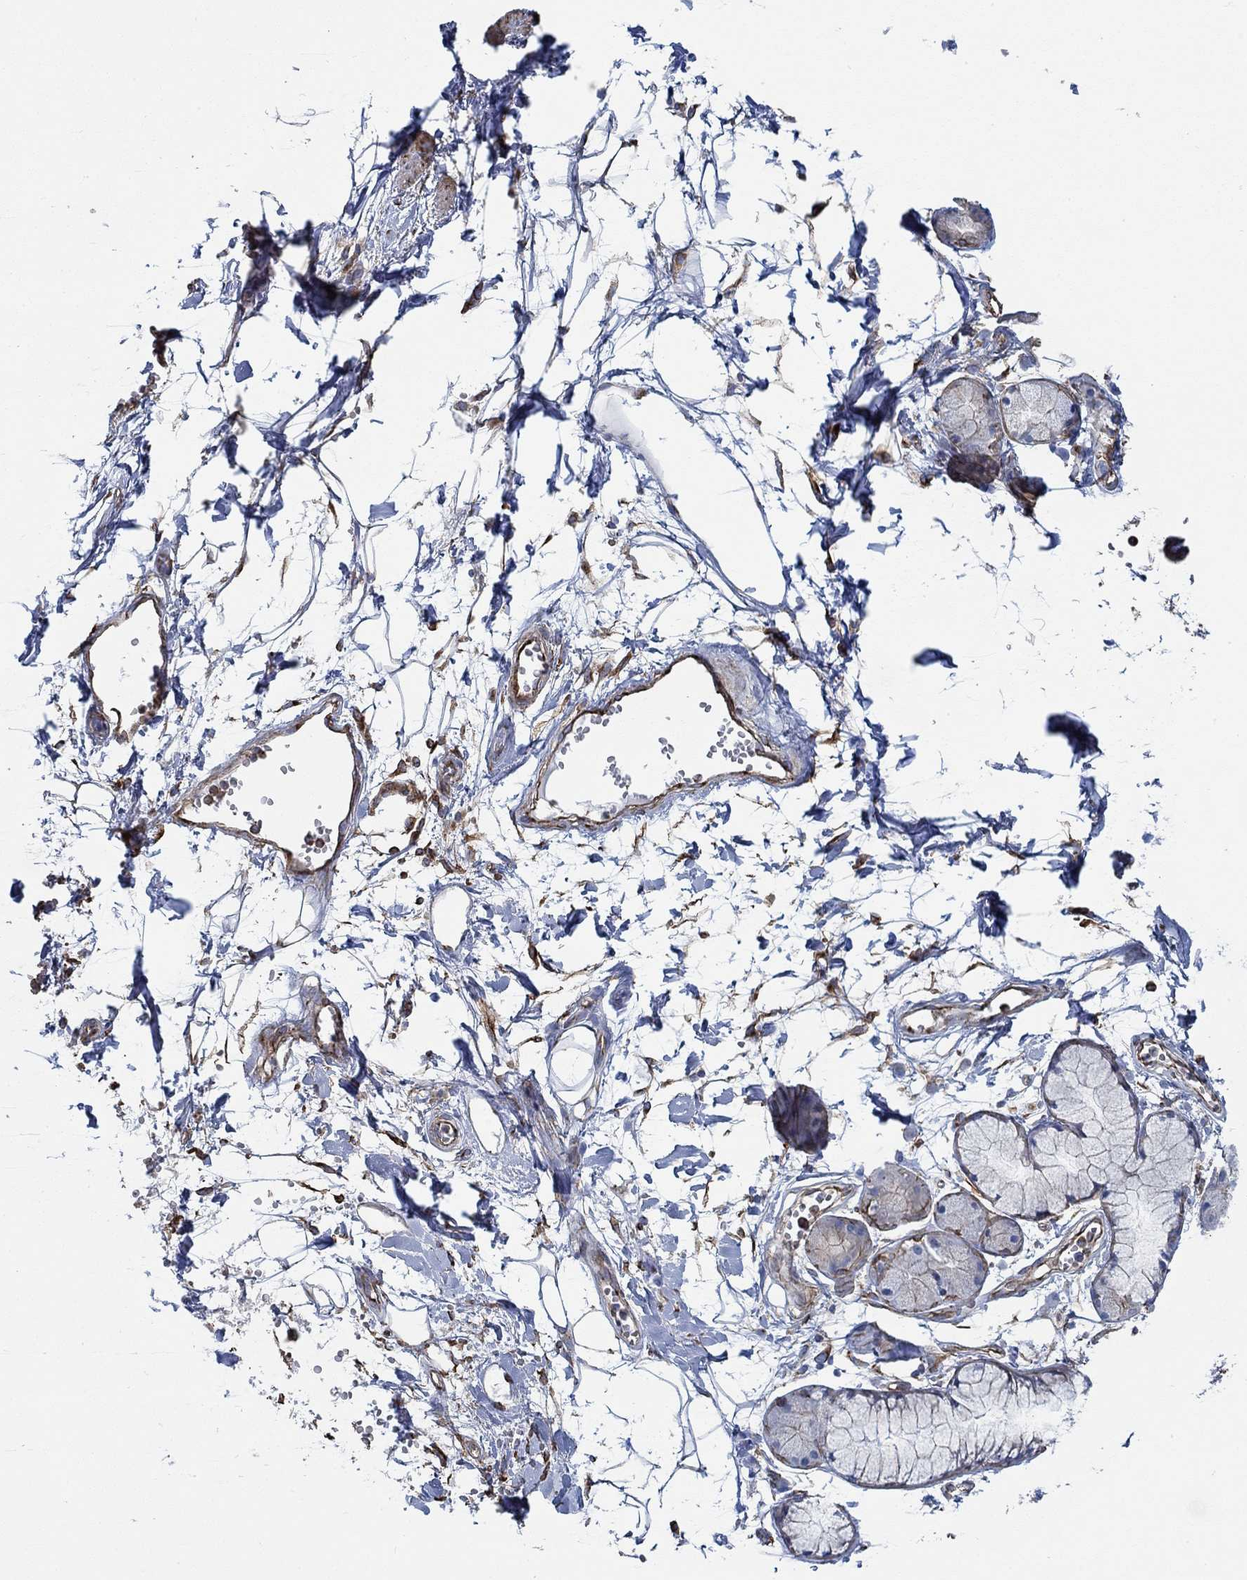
{"staining": {"intensity": "negative", "quantity": "none", "location": "none"}, "tissue": "adipose tissue", "cell_type": "Adipocytes", "image_type": "normal", "snomed": [{"axis": "morphology", "description": "Normal tissue, NOS"}, {"axis": "morphology", "description": "Squamous cell carcinoma, NOS"}, {"axis": "topography", "description": "Cartilage tissue"}, {"axis": "topography", "description": "Lung"}], "caption": "The immunohistochemistry (IHC) photomicrograph has no significant expression in adipocytes of adipose tissue. The staining was performed using DAB to visualize the protein expression in brown, while the nuclei were stained in blue with hematoxylin (Magnification: 20x).", "gene": "STC2", "patient": {"sex": "male", "age": 66}}